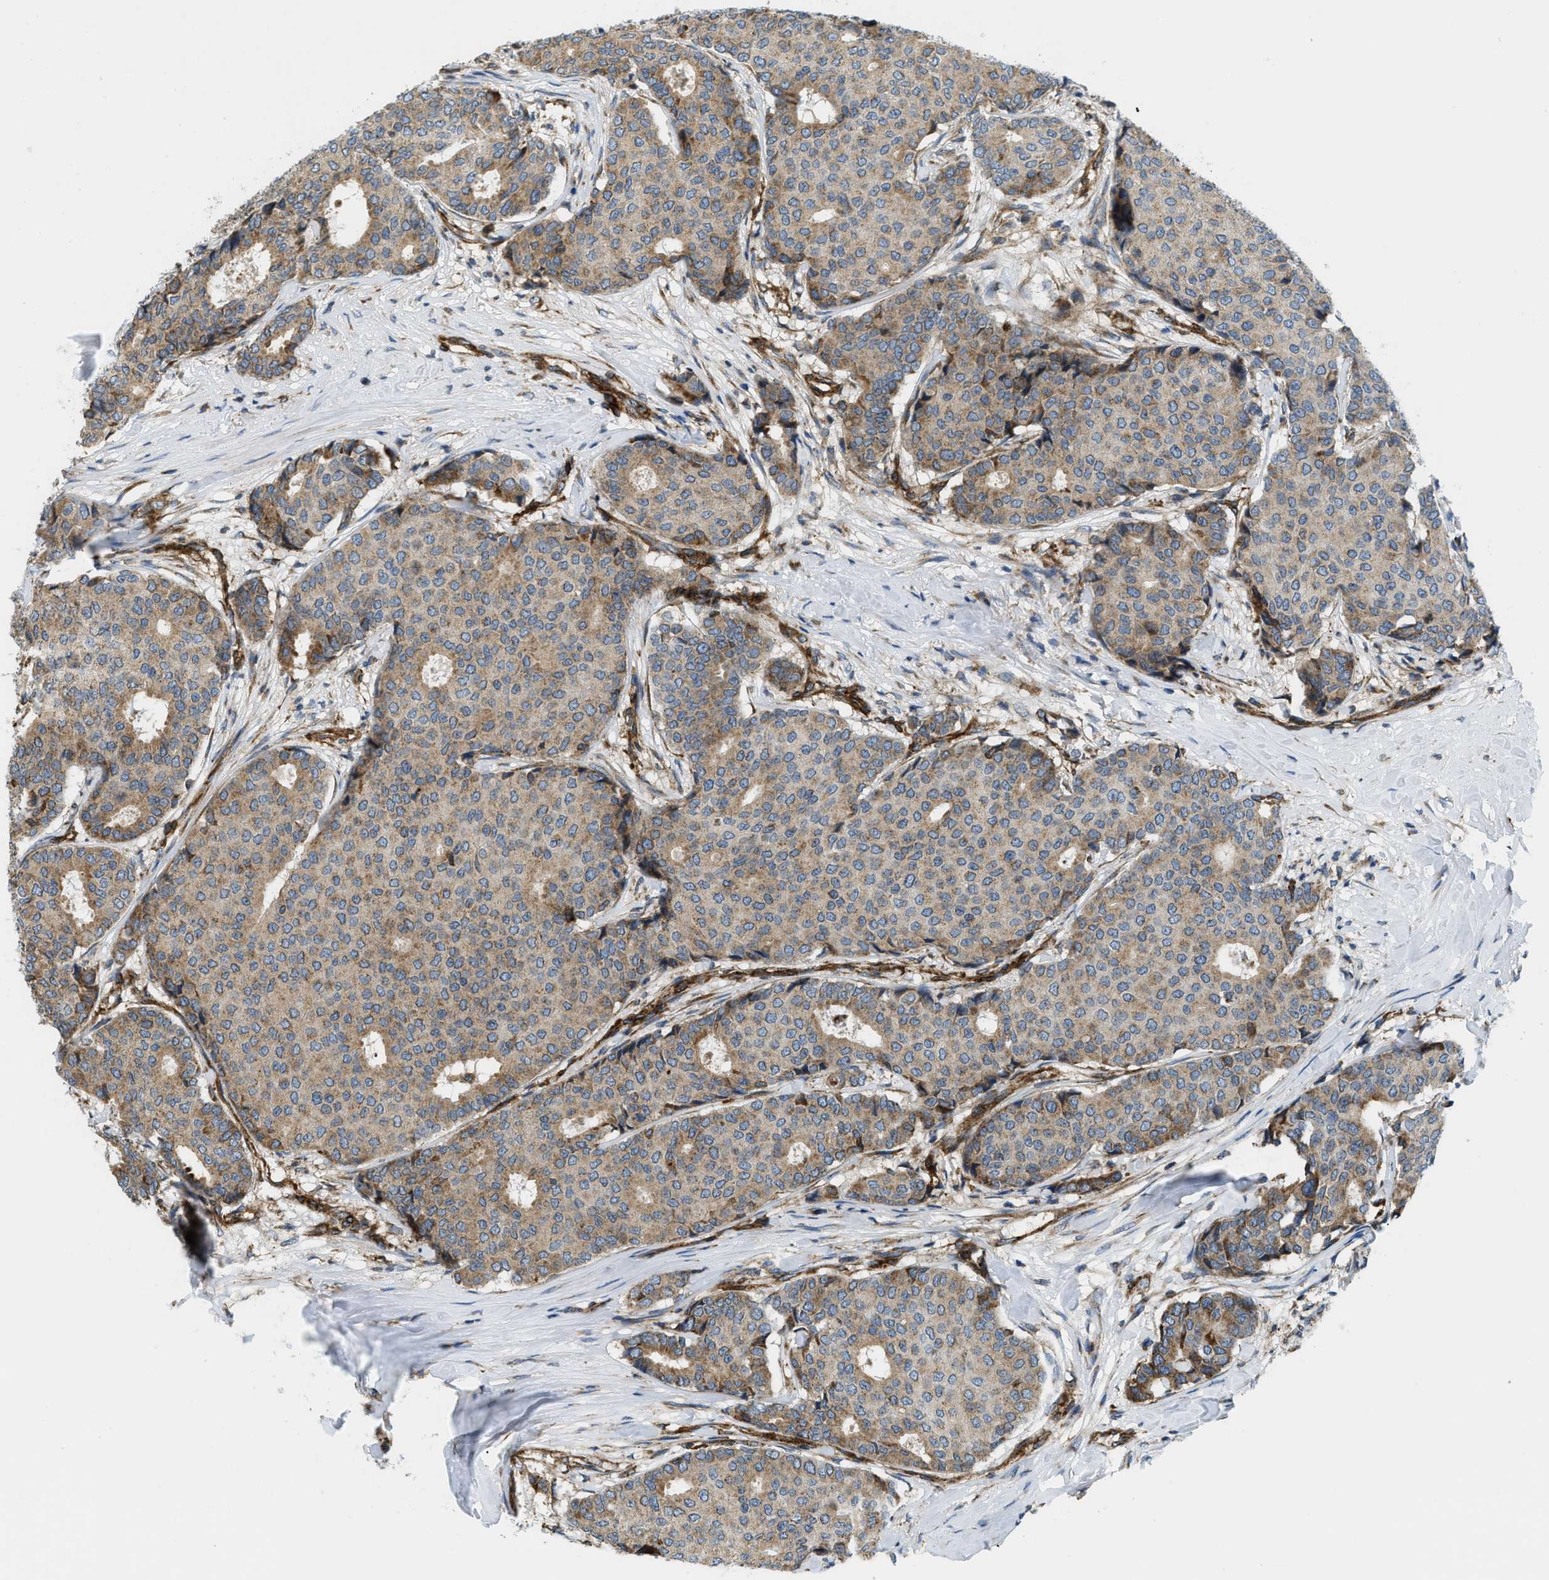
{"staining": {"intensity": "moderate", "quantity": "25%-75%", "location": "cytoplasmic/membranous"}, "tissue": "breast cancer", "cell_type": "Tumor cells", "image_type": "cancer", "snomed": [{"axis": "morphology", "description": "Duct carcinoma"}, {"axis": "topography", "description": "Breast"}], "caption": "Tumor cells exhibit moderate cytoplasmic/membranous staining in about 25%-75% of cells in breast cancer.", "gene": "CSPG4", "patient": {"sex": "female", "age": 75}}